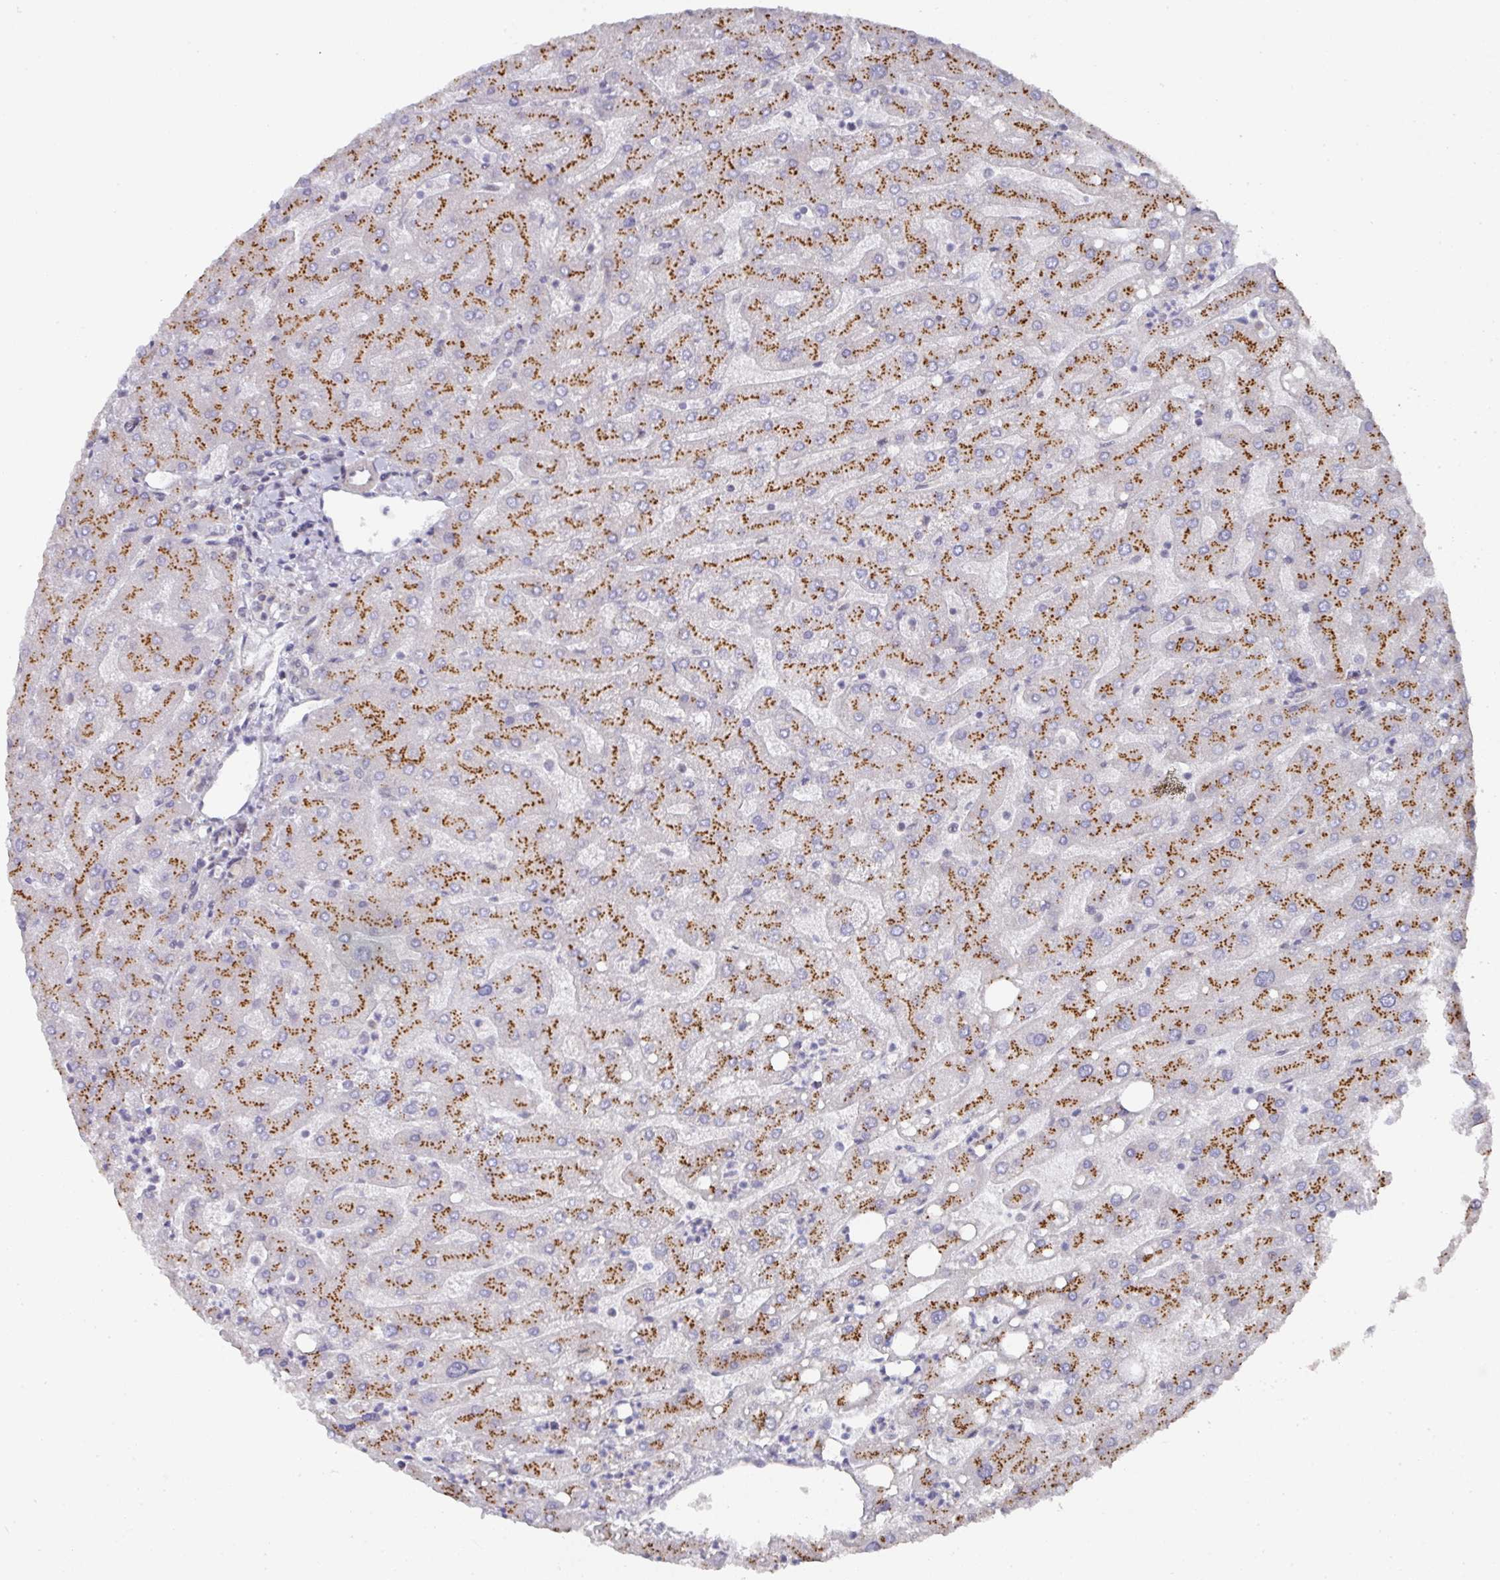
{"staining": {"intensity": "negative", "quantity": "none", "location": "none"}, "tissue": "liver", "cell_type": "Cholangiocytes", "image_type": "normal", "snomed": [{"axis": "morphology", "description": "Normal tissue, NOS"}, {"axis": "topography", "description": "Liver"}], "caption": "DAB immunohistochemical staining of normal liver demonstrates no significant expression in cholangiocytes.", "gene": "C18orf25", "patient": {"sex": "male", "age": 67}}